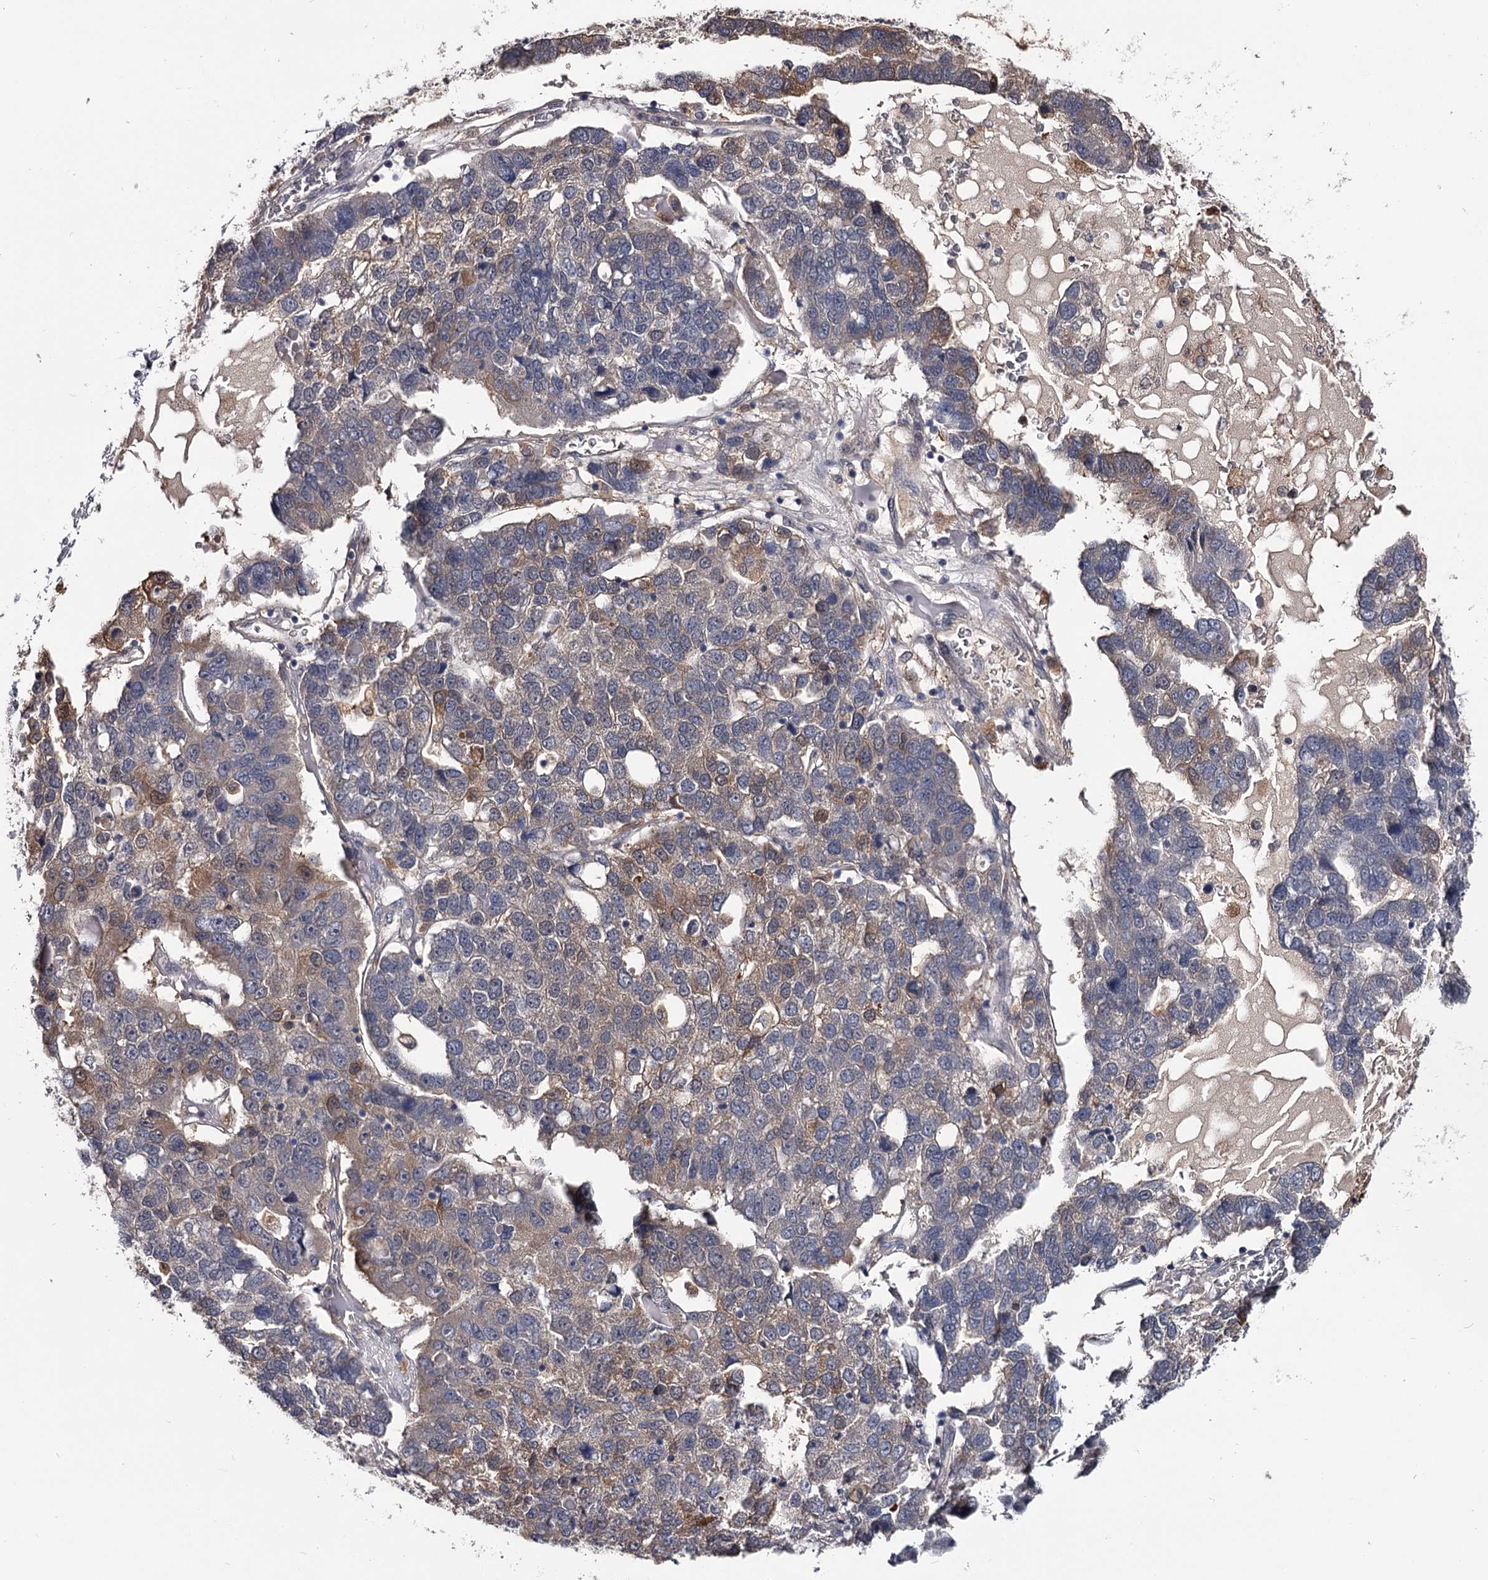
{"staining": {"intensity": "moderate", "quantity": "<25%", "location": "cytoplasmic/membranous"}, "tissue": "pancreatic cancer", "cell_type": "Tumor cells", "image_type": "cancer", "snomed": [{"axis": "morphology", "description": "Adenocarcinoma, NOS"}, {"axis": "topography", "description": "Pancreas"}], "caption": "Immunohistochemistry image of adenocarcinoma (pancreatic) stained for a protein (brown), which demonstrates low levels of moderate cytoplasmic/membranous positivity in about <25% of tumor cells.", "gene": "GSTO1", "patient": {"sex": "female", "age": 61}}